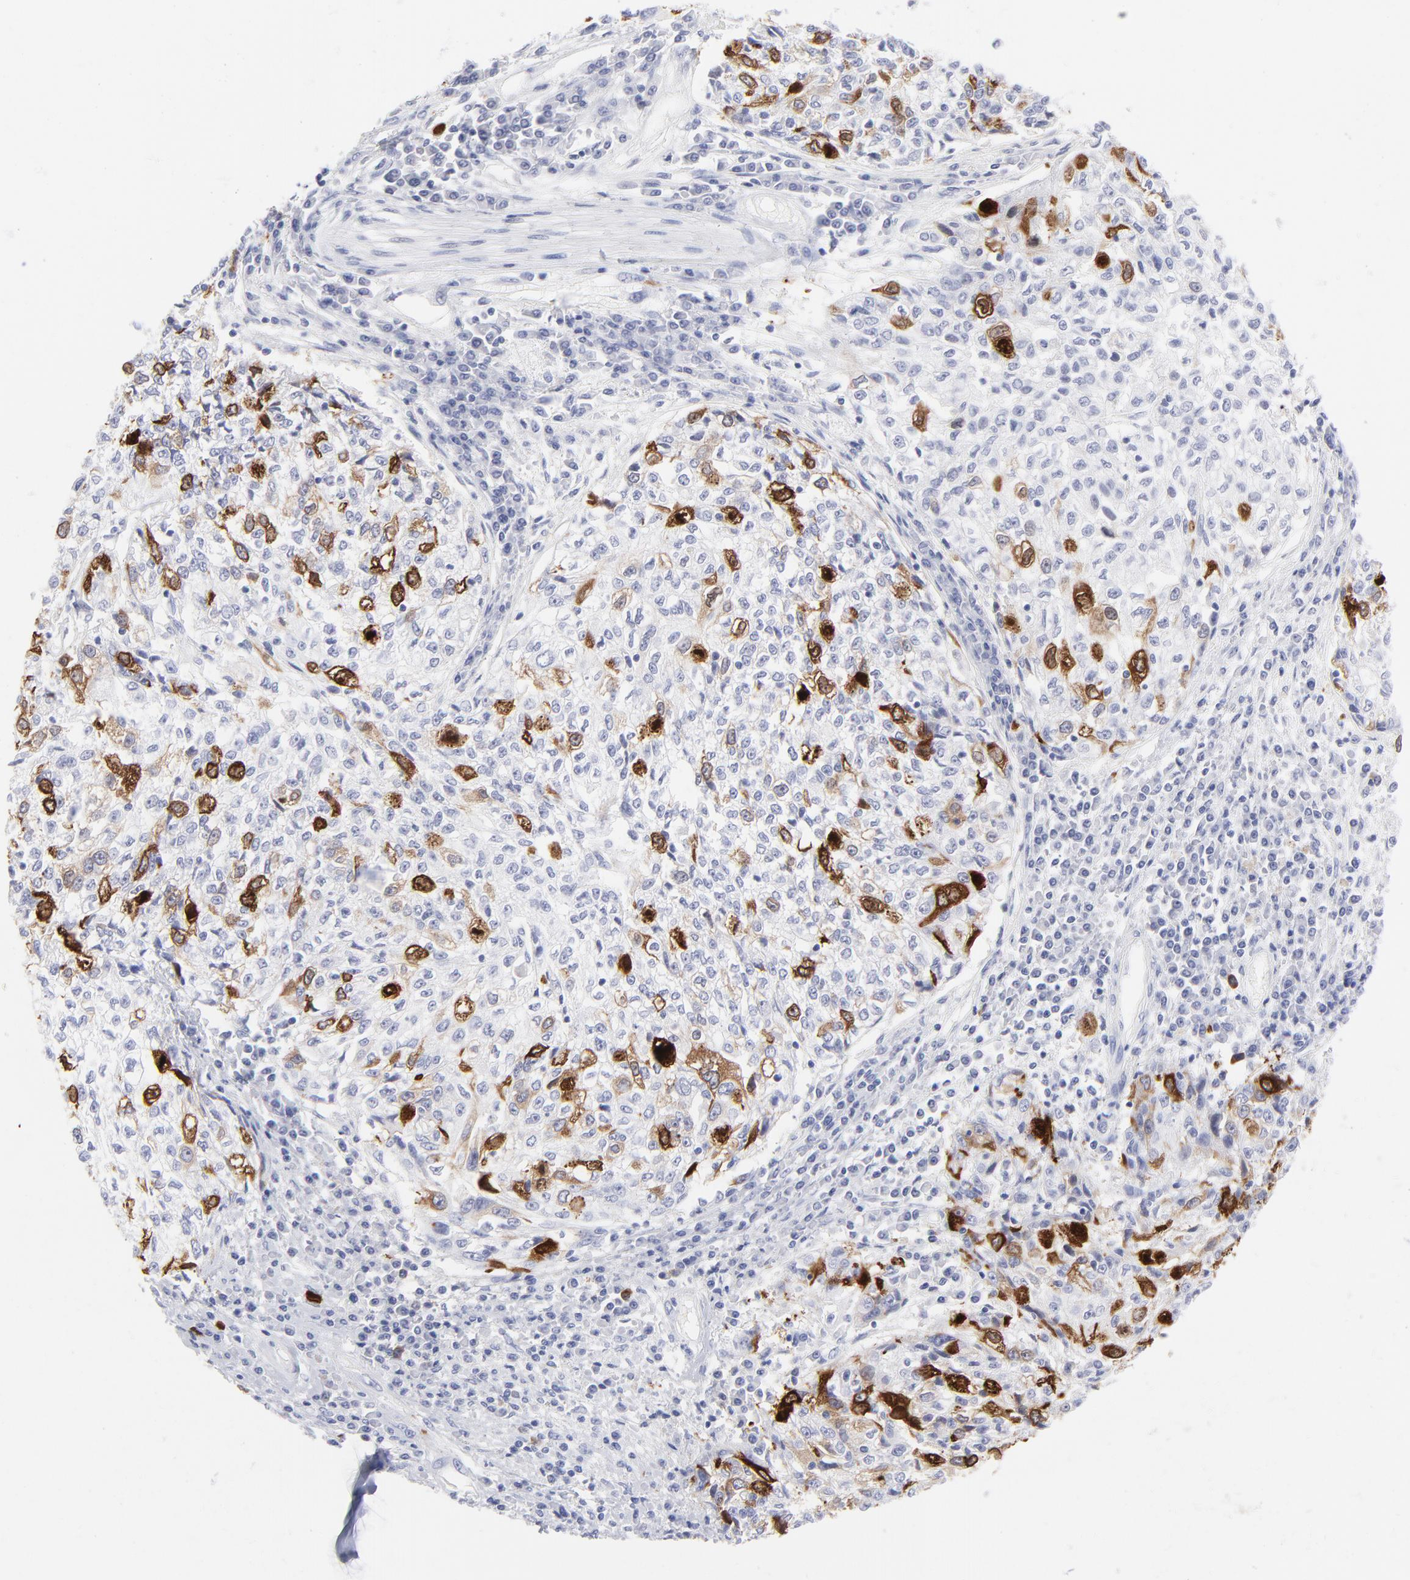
{"staining": {"intensity": "strong", "quantity": "<25%", "location": "cytoplasmic/membranous"}, "tissue": "cervical cancer", "cell_type": "Tumor cells", "image_type": "cancer", "snomed": [{"axis": "morphology", "description": "Squamous cell carcinoma, NOS"}, {"axis": "topography", "description": "Cervix"}], "caption": "Protein staining demonstrates strong cytoplasmic/membranous expression in about <25% of tumor cells in cervical cancer. The staining was performed using DAB (3,3'-diaminobenzidine) to visualize the protein expression in brown, while the nuclei were stained in blue with hematoxylin (Magnification: 20x).", "gene": "CCNB1", "patient": {"sex": "female", "age": 57}}